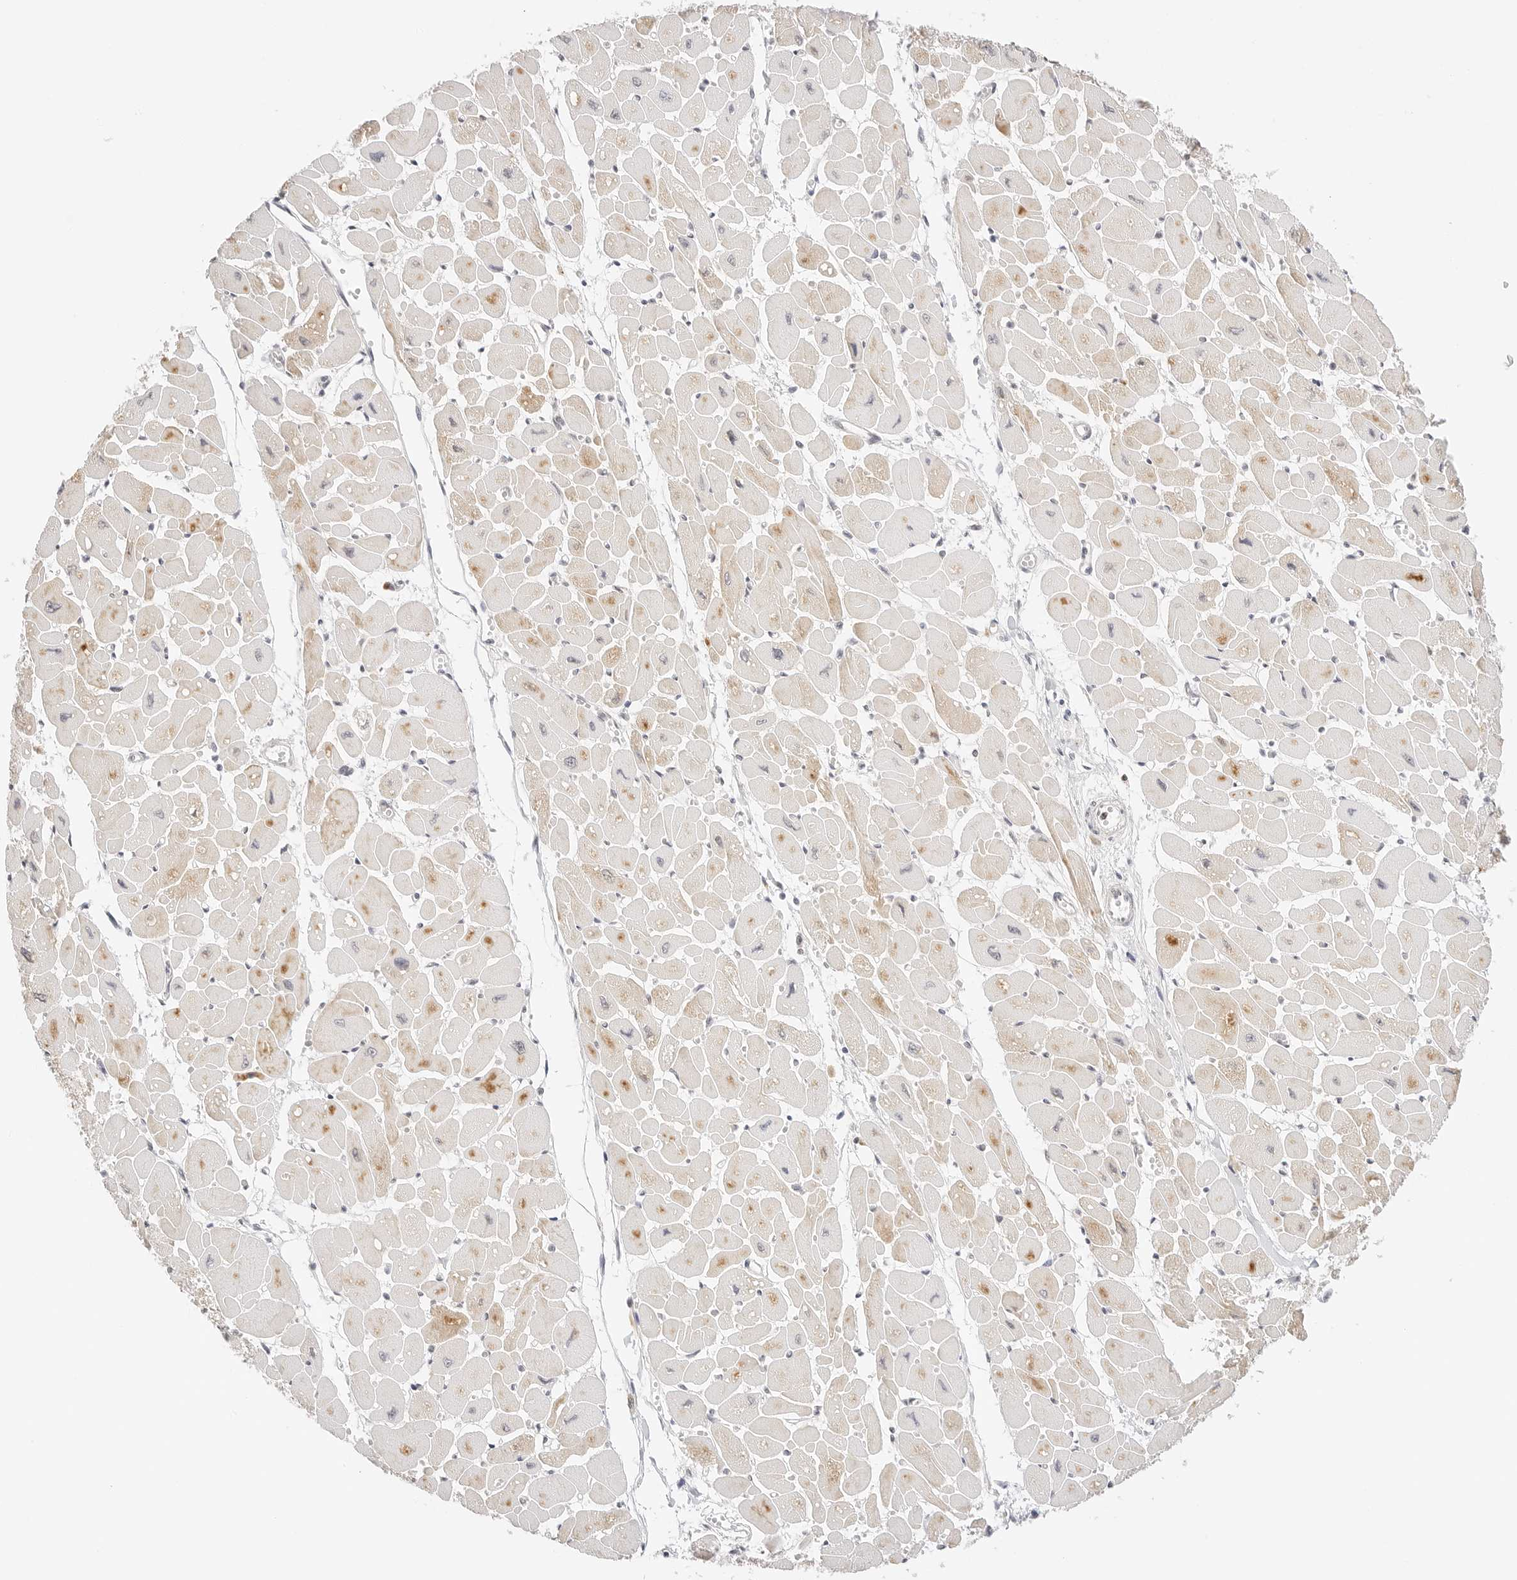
{"staining": {"intensity": "weak", "quantity": ">75%", "location": "cytoplasmic/membranous"}, "tissue": "heart muscle", "cell_type": "Cardiomyocytes", "image_type": "normal", "snomed": [{"axis": "morphology", "description": "Normal tissue, NOS"}, {"axis": "topography", "description": "Heart"}], "caption": "Immunohistochemistry (IHC) photomicrograph of unremarkable heart muscle stained for a protein (brown), which reveals low levels of weak cytoplasmic/membranous expression in approximately >75% of cardiomyocytes.", "gene": "SEPTIN4", "patient": {"sex": "female", "age": 54}}